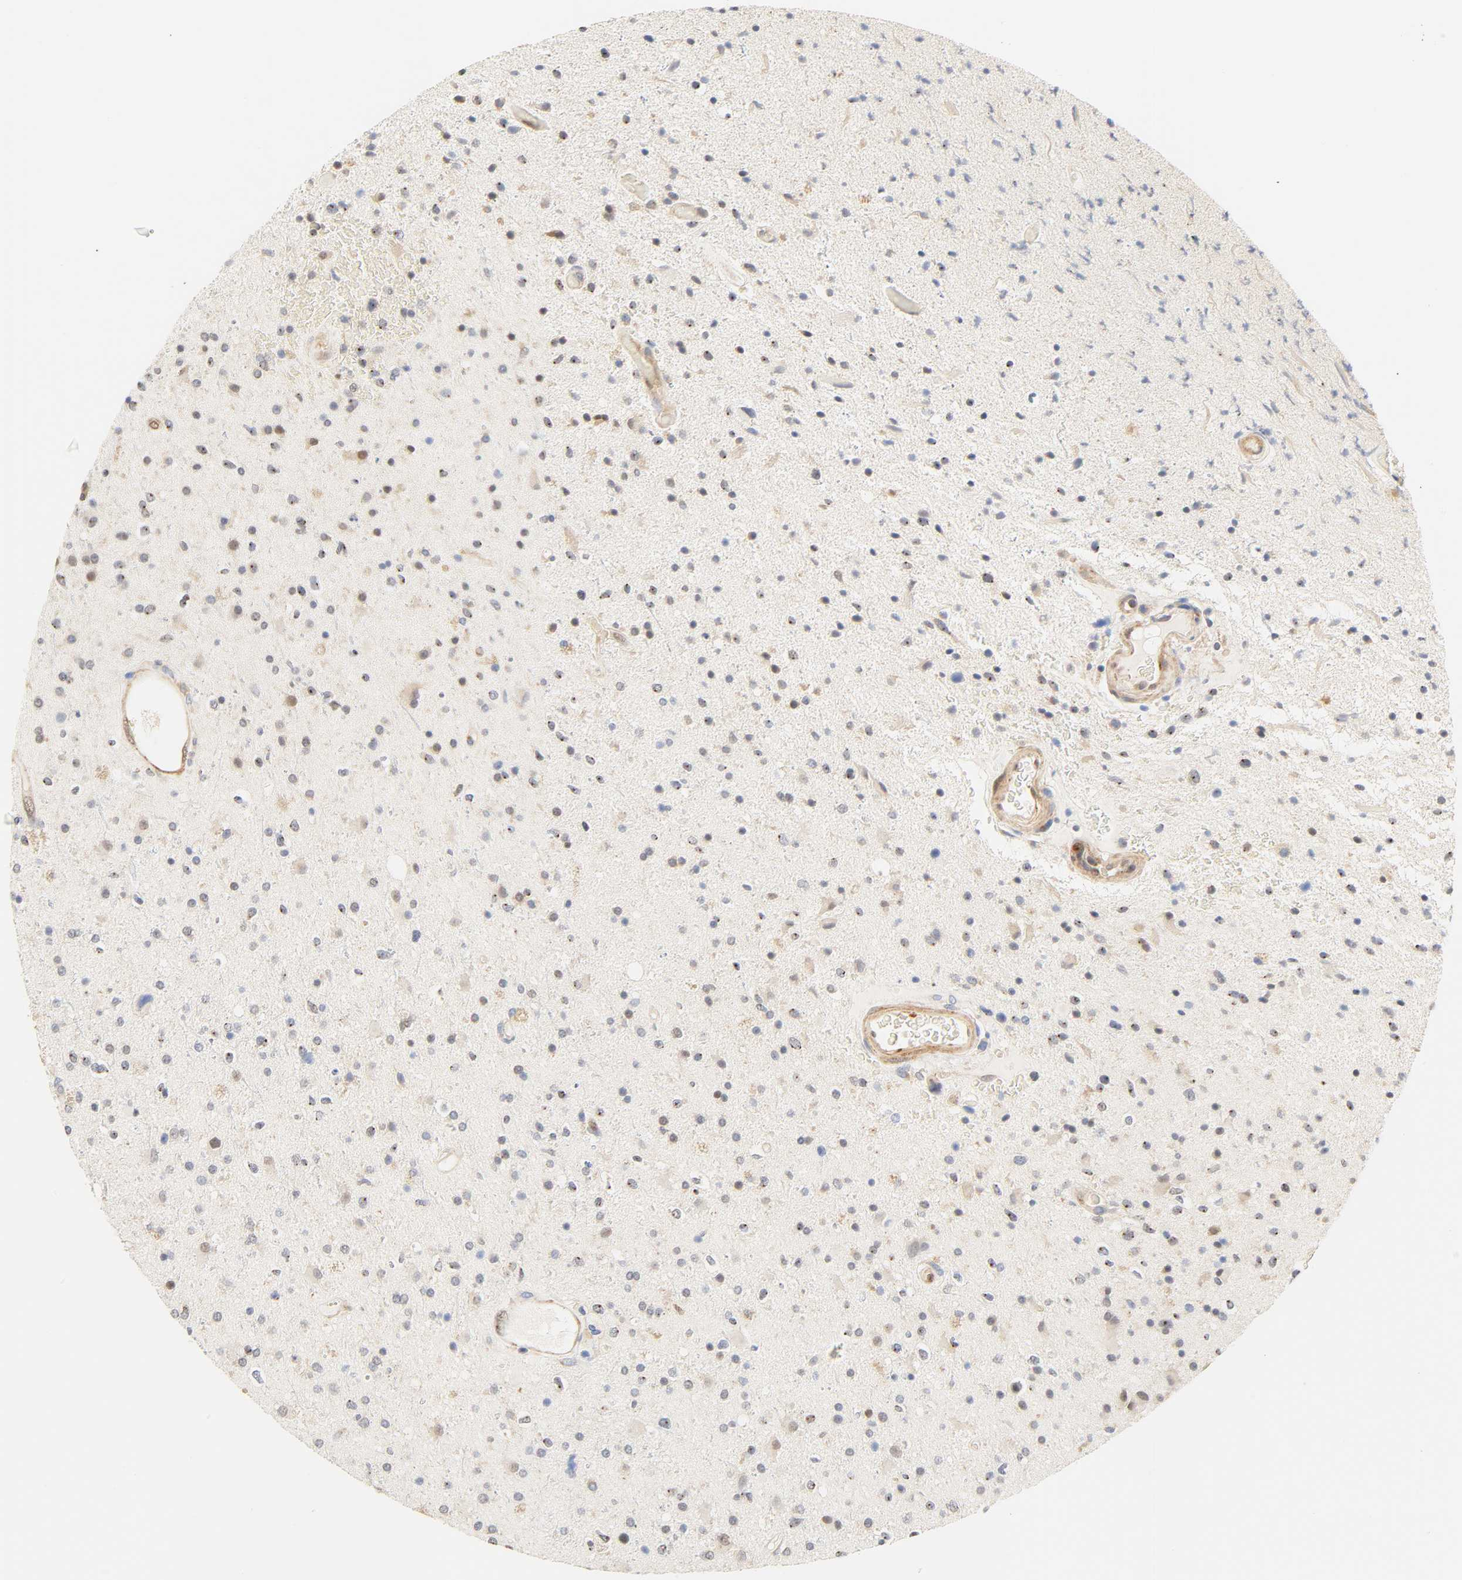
{"staining": {"intensity": "negative", "quantity": "none", "location": "none"}, "tissue": "glioma", "cell_type": "Tumor cells", "image_type": "cancer", "snomed": [{"axis": "morphology", "description": "Glioma, malignant, High grade"}, {"axis": "topography", "description": "Brain"}], "caption": "Protein analysis of malignant glioma (high-grade) displays no significant positivity in tumor cells.", "gene": "BORCS8-MEF2B", "patient": {"sex": "male", "age": 33}}